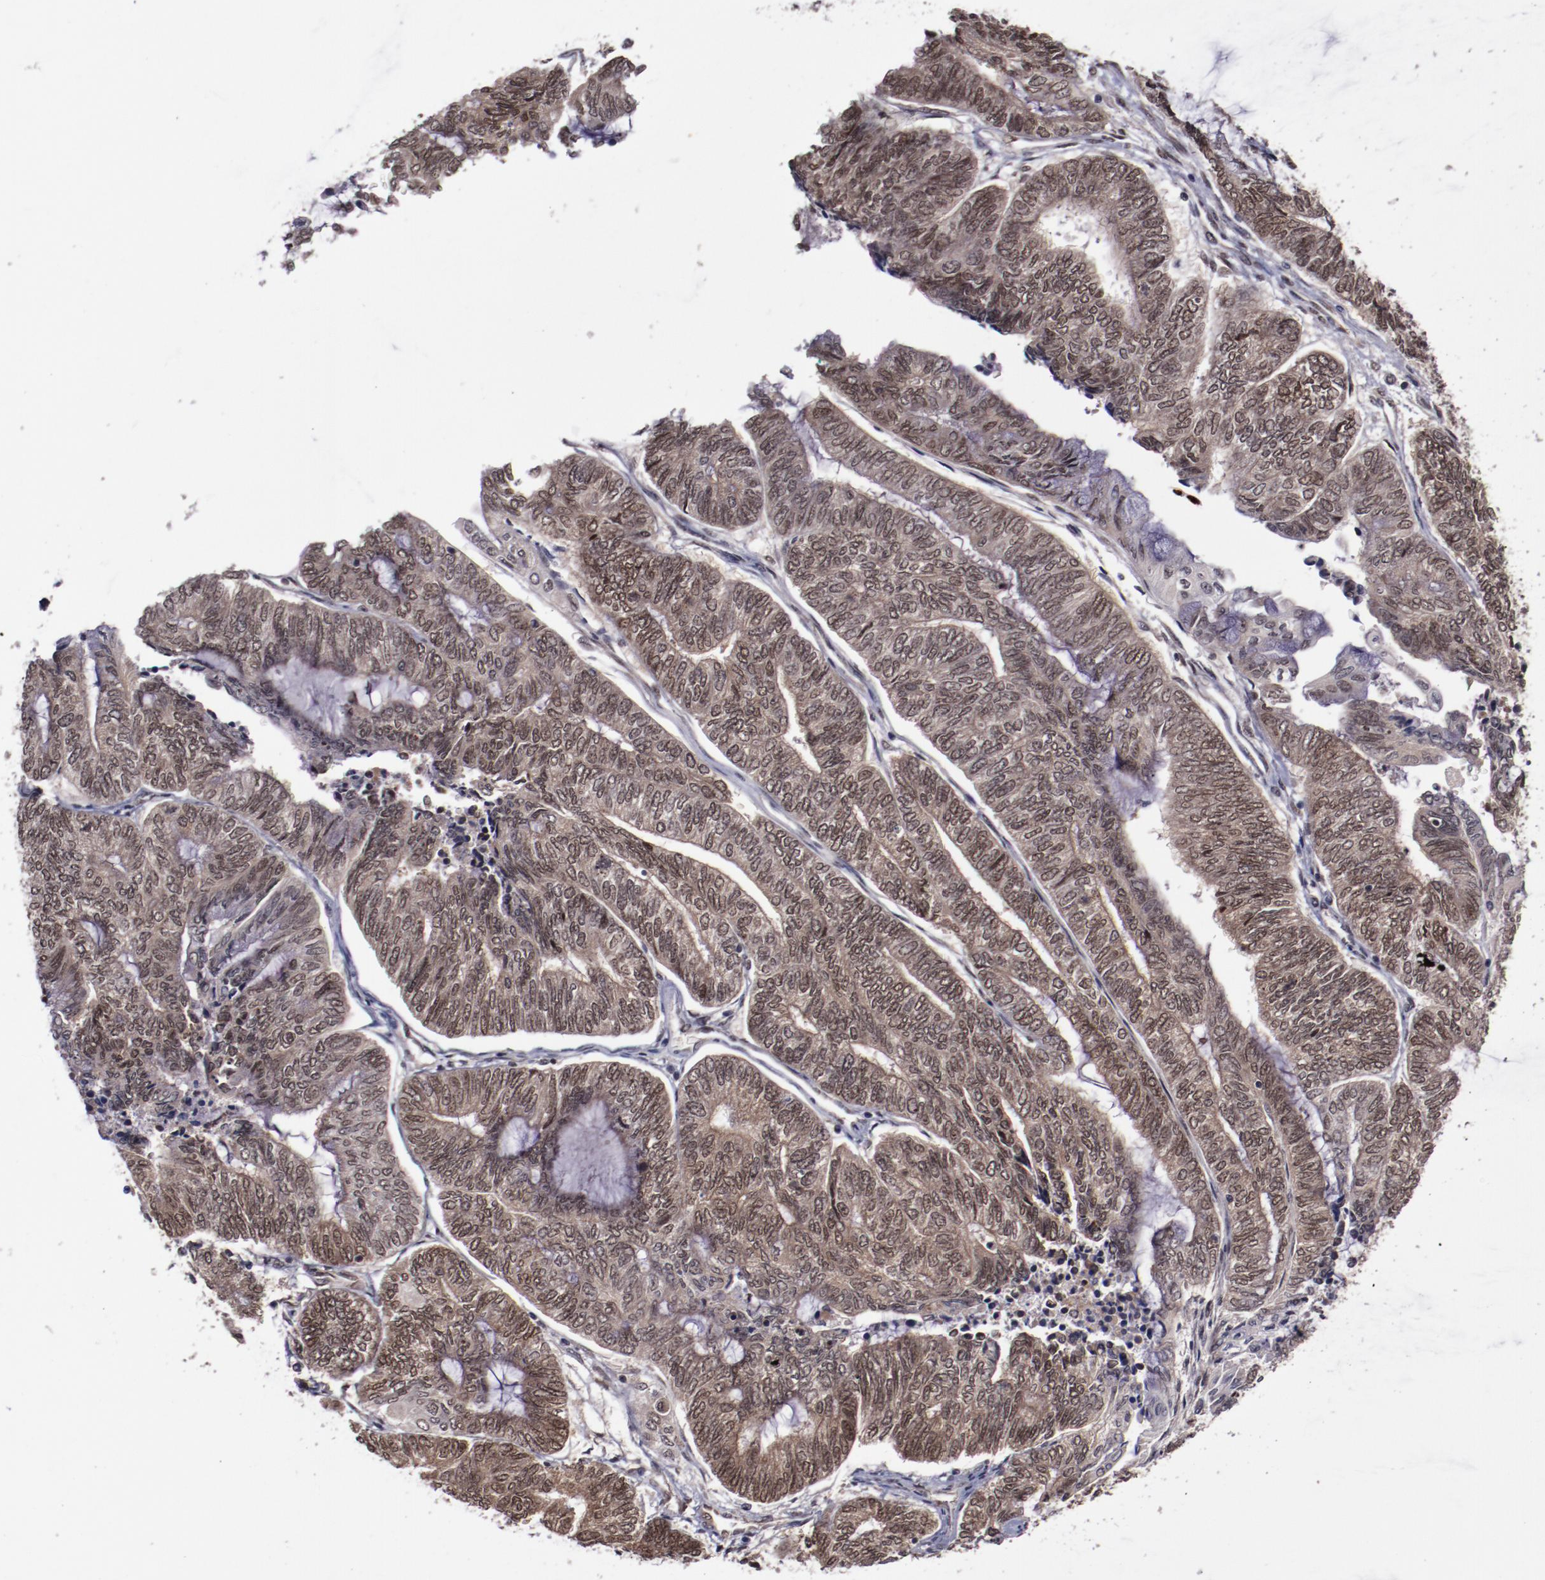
{"staining": {"intensity": "moderate", "quantity": ">75%", "location": "cytoplasmic/membranous,nuclear"}, "tissue": "endometrial cancer", "cell_type": "Tumor cells", "image_type": "cancer", "snomed": [{"axis": "morphology", "description": "Adenocarcinoma, NOS"}, {"axis": "topography", "description": "Uterus"}, {"axis": "topography", "description": "Endometrium"}], "caption": "DAB immunohistochemical staining of endometrial cancer (adenocarcinoma) shows moderate cytoplasmic/membranous and nuclear protein positivity in approximately >75% of tumor cells.", "gene": "ERH", "patient": {"sex": "female", "age": 70}}